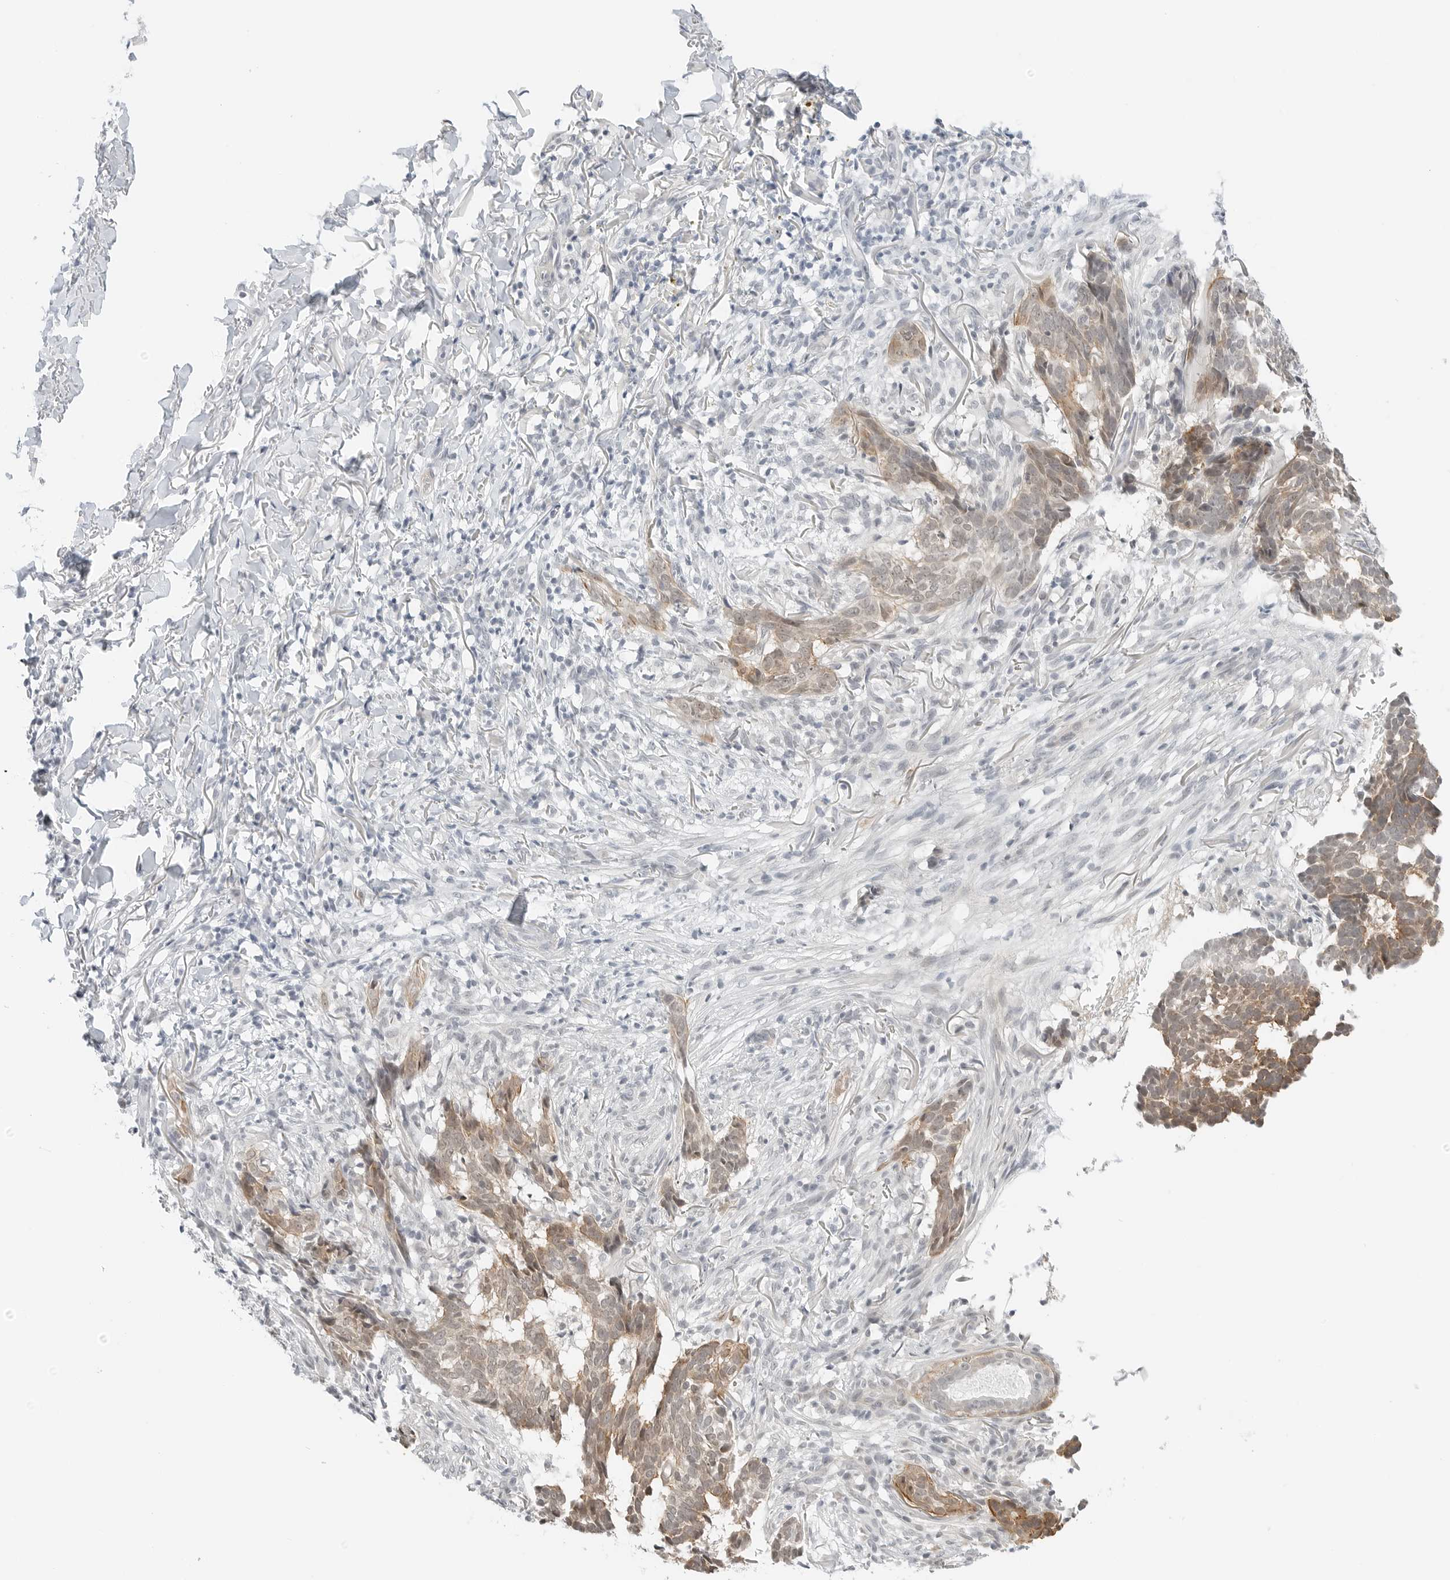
{"staining": {"intensity": "weak", "quantity": ">75%", "location": "cytoplasmic/membranous"}, "tissue": "skin cancer", "cell_type": "Tumor cells", "image_type": "cancer", "snomed": [{"axis": "morphology", "description": "Basal cell carcinoma"}, {"axis": "topography", "description": "Skin"}], "caption": "Skin cancer stained with a brown dye reveals weak cytoplasmic/membranous positive positivity in about >75% of tumor cells.", "gene": "CCSAP", "patient": {"sex": "male", "age": 85}}